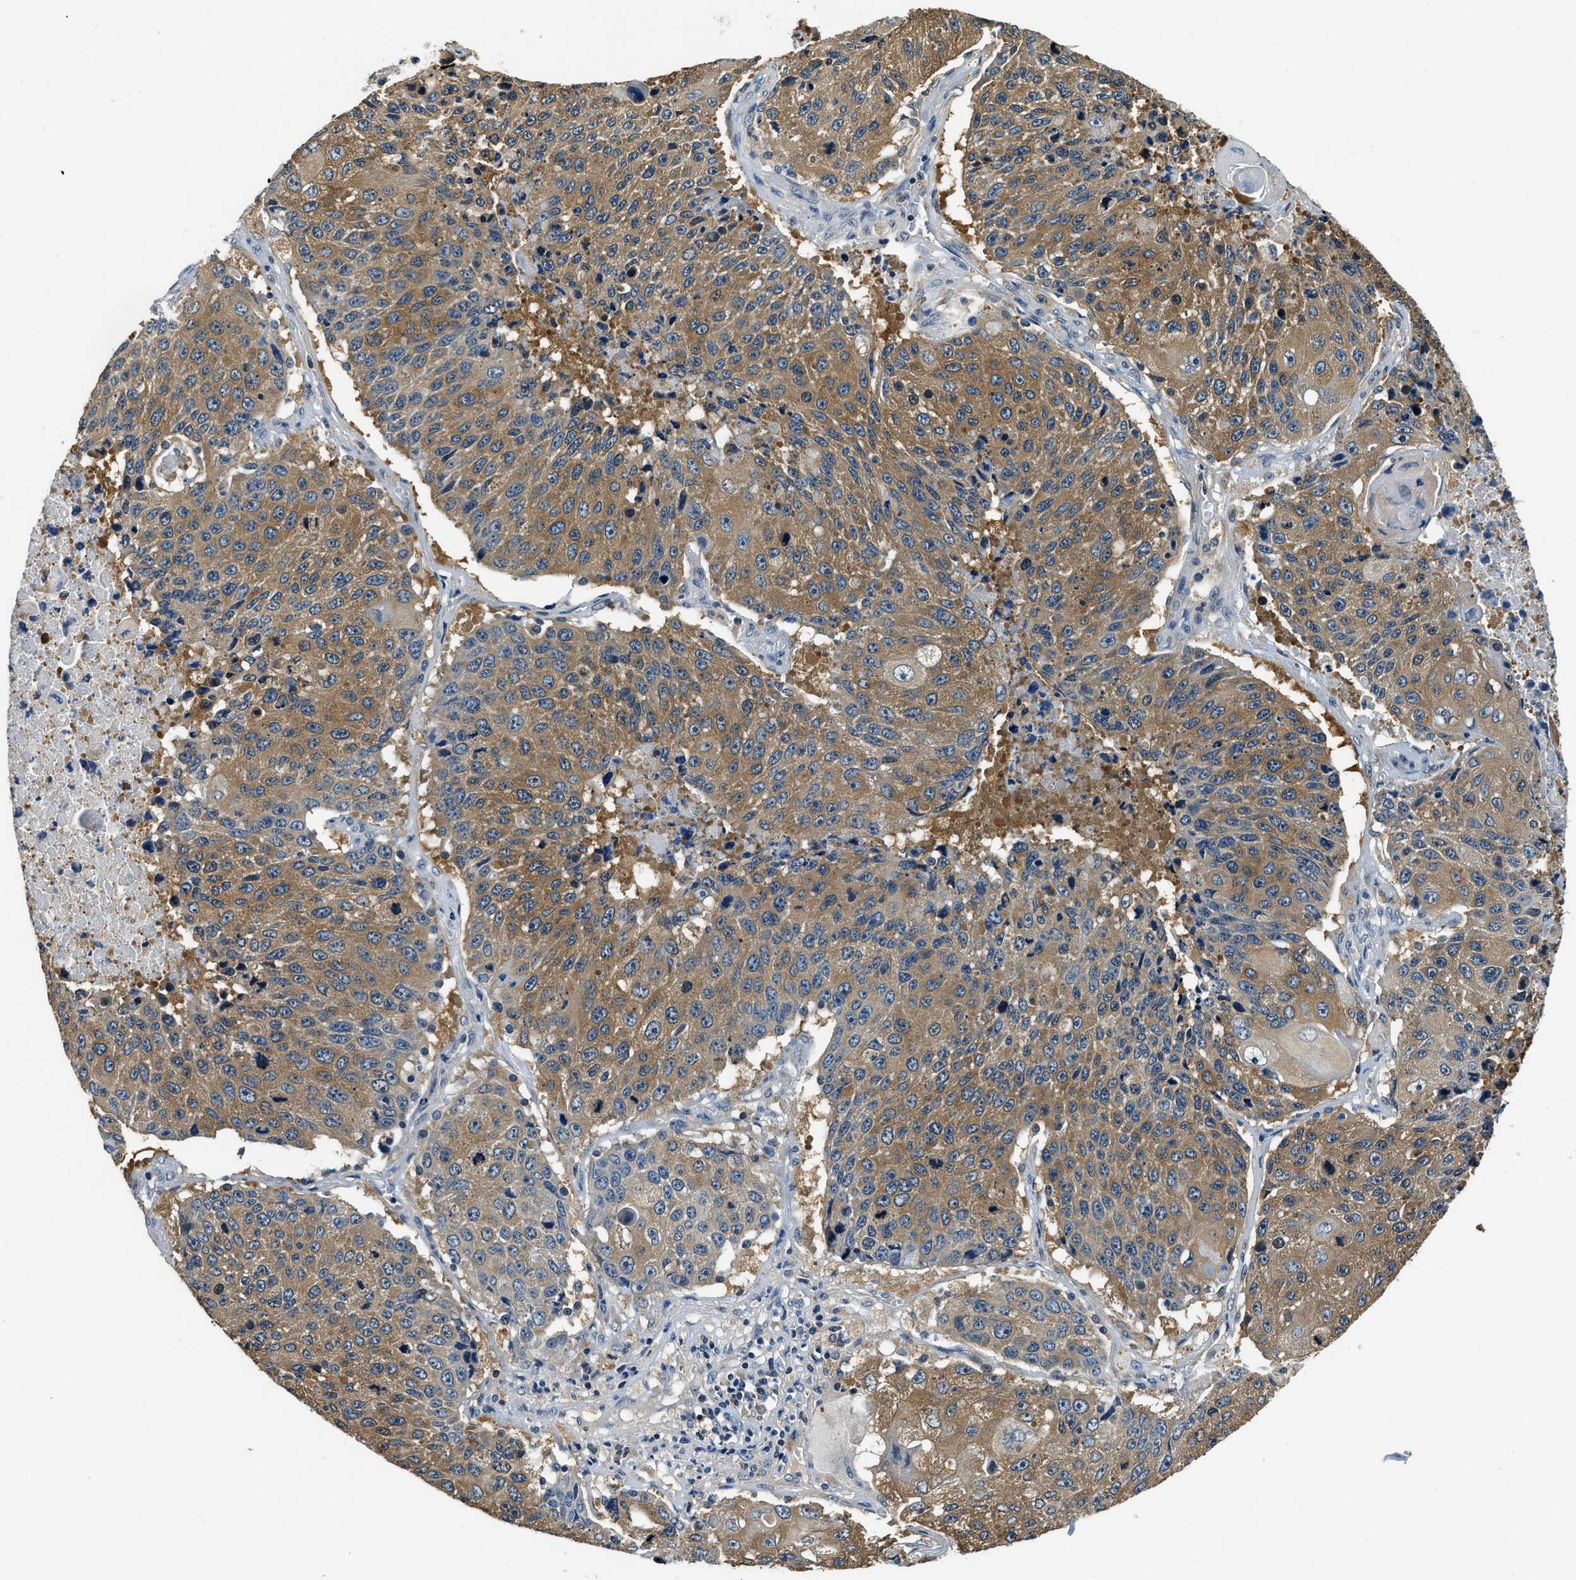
{"staining": {"intensity": "moderate", "quantity": ">75%", "location": "cytoplasmic/membranous"}, "tissue": "lung cancer", "cell_type": "Tumor cells", "image_type": "cancer", "snomed": [{"axis": "morphology", "description": "Squamous cell carcinoma, NOS"}, {"axis": "topography", "description": "Lung"}], "caption": "Human squamous cell carcinoma (lung) stained with a protein marker exhibits moderate staining in tumor cells.", "gene": "RESF1", "patient": {"sex": "male", "age": 61}}